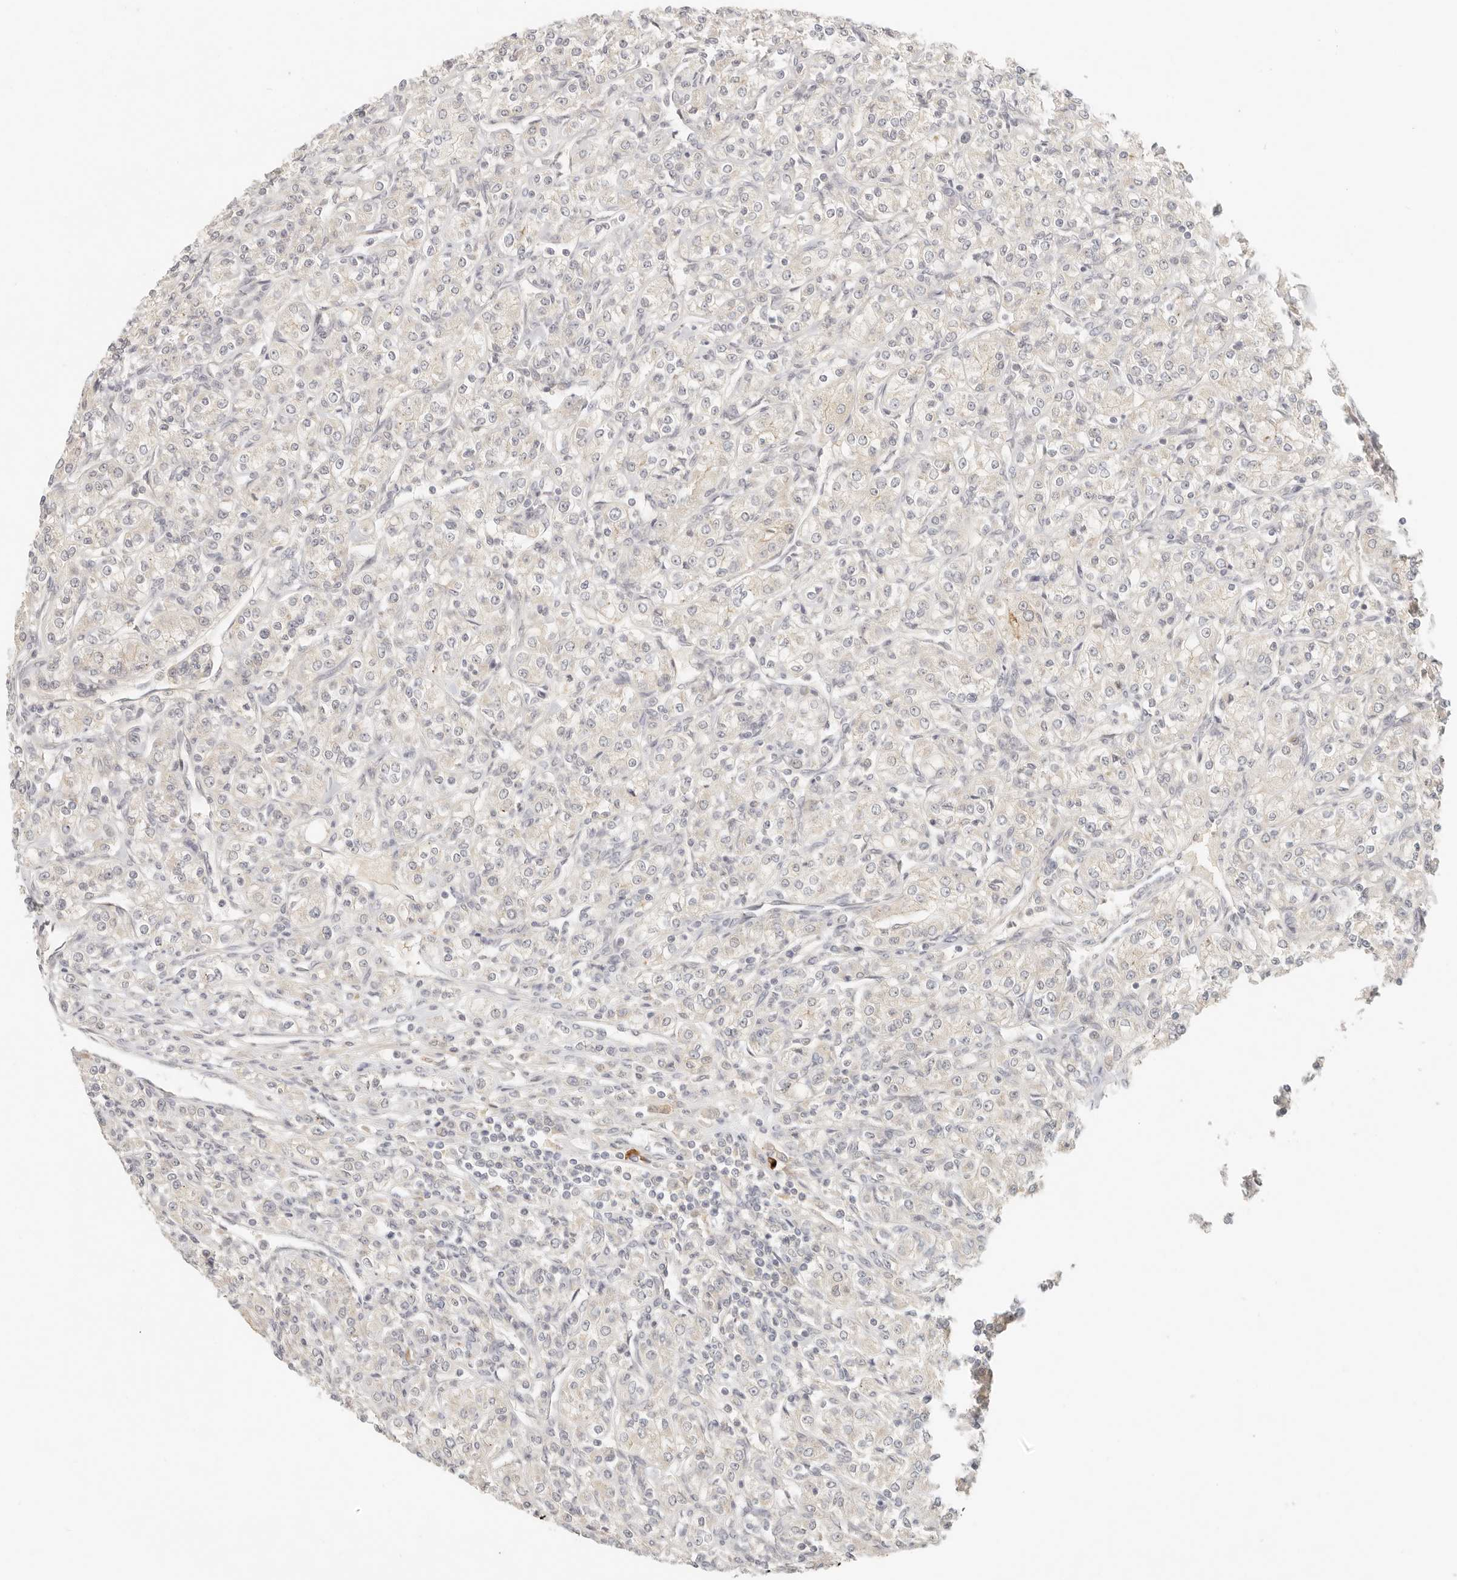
{"staining": {"intensity": "negative", "quantity": "none", "location": "none"}, "tissue": "renal cancer", "cell_type": "Tumor cells", "image_type": "cancer", "snomed": [{"axis": "morphology", "description": "Adenocarcinoma, NOS"}, {"axis": "topography", "description": "Kidney"}], "caption": "DAB immunohistochemical staining of human renal cancer (adenocarcinoma) exhibits no significant staining in tumor cells. The staining is performed using DAB (3,3'-diaminobenzidine) brown chromogen with nuclei counter-stained in using hematoxylin.", "gene": "INTS11", "patient": {"sex": "male", "age": 77}}